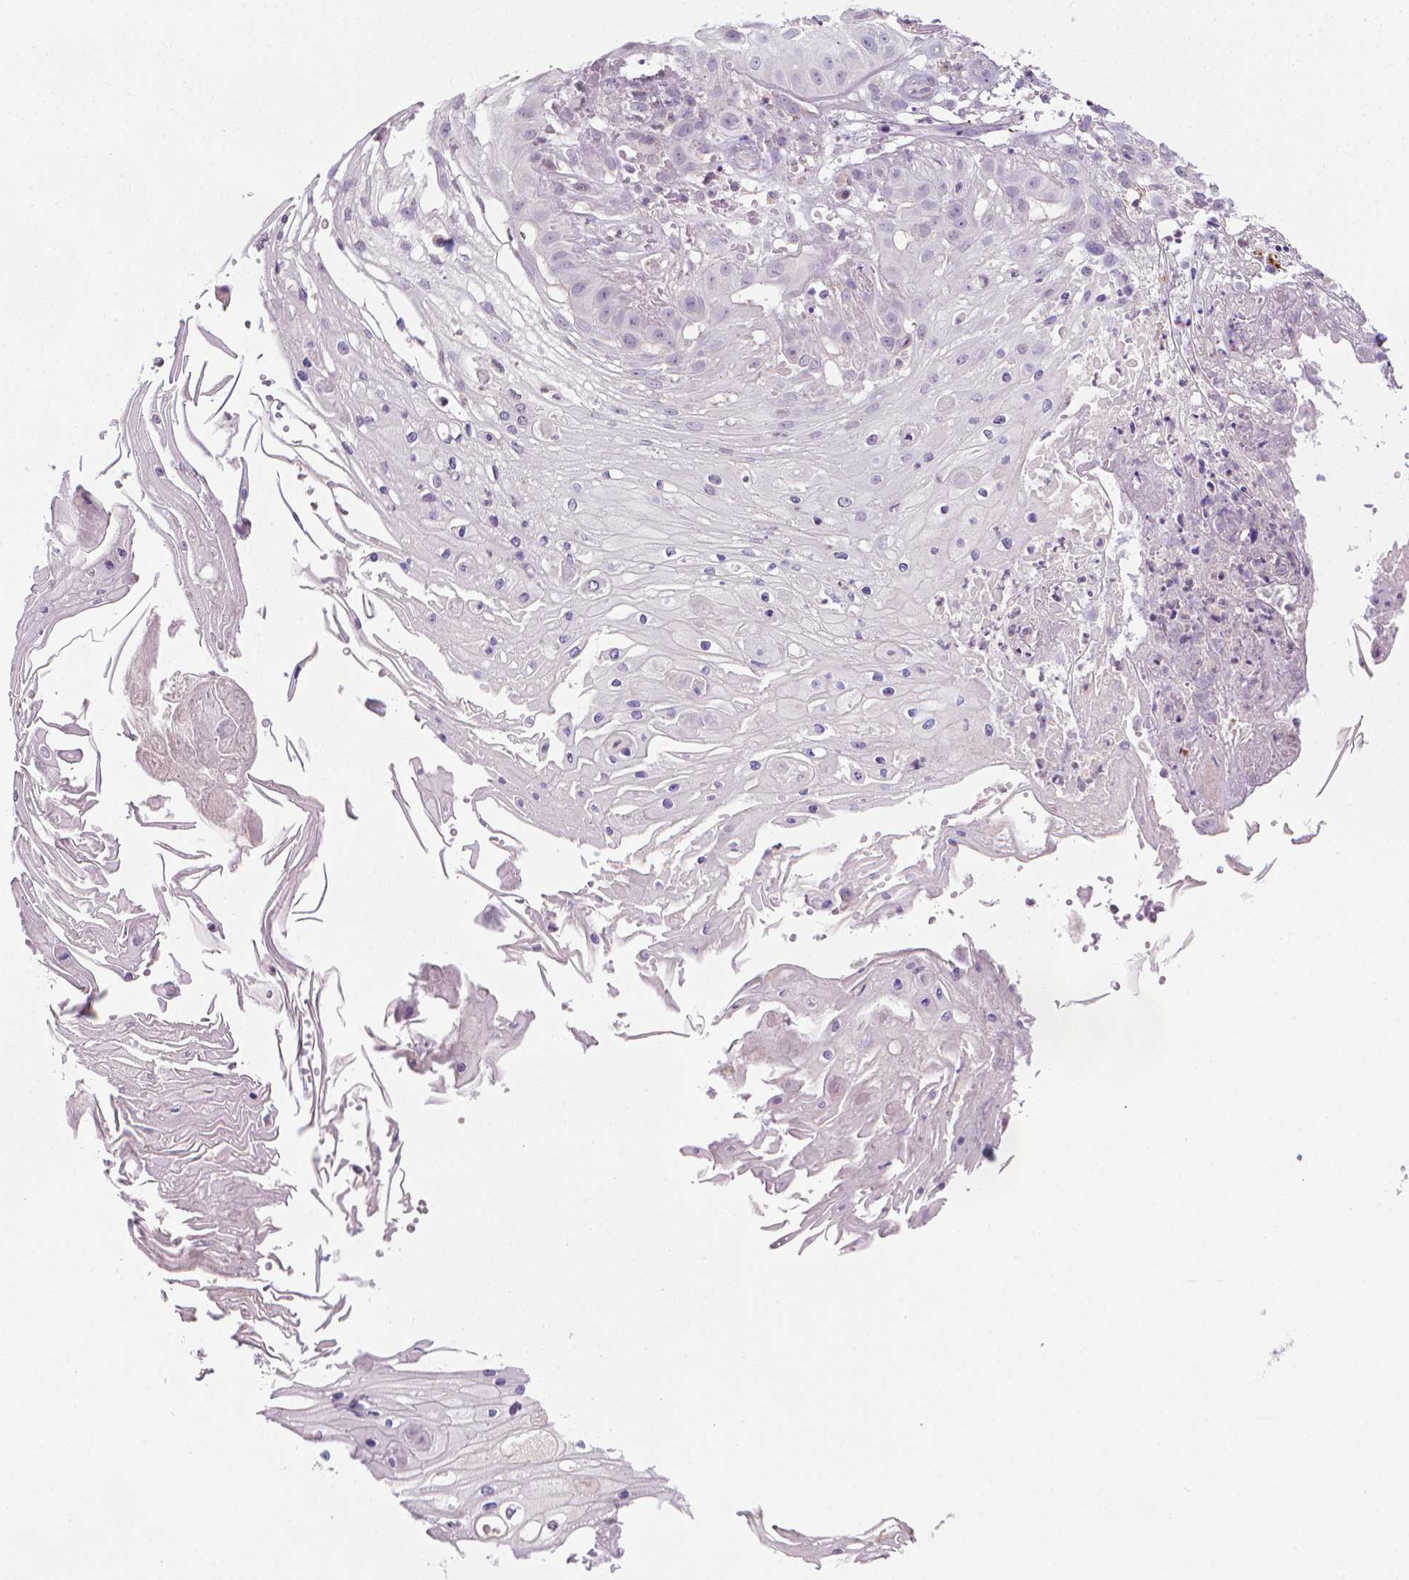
{"staining": {"intensity": "negative", "quantity": "none", "location": "none"}, "tissue": "skin cancer", "cell_type": "Tumor cells", "image_type": "cancer", "snomed": [{"axis": "morphology", "description": "Squamous cell carcinoma, NOS"}, {"axis": "topography", "description": "Skin"}], "caption": "DAB (3,3'-diaminobenzidine) immunohistochemical staining of skin cancer (squamous cell carcinoma) demonstrates no significant staining in tumor cells.", "gene": "NCAN", "patient": {"sex": "male", "age": 70}}